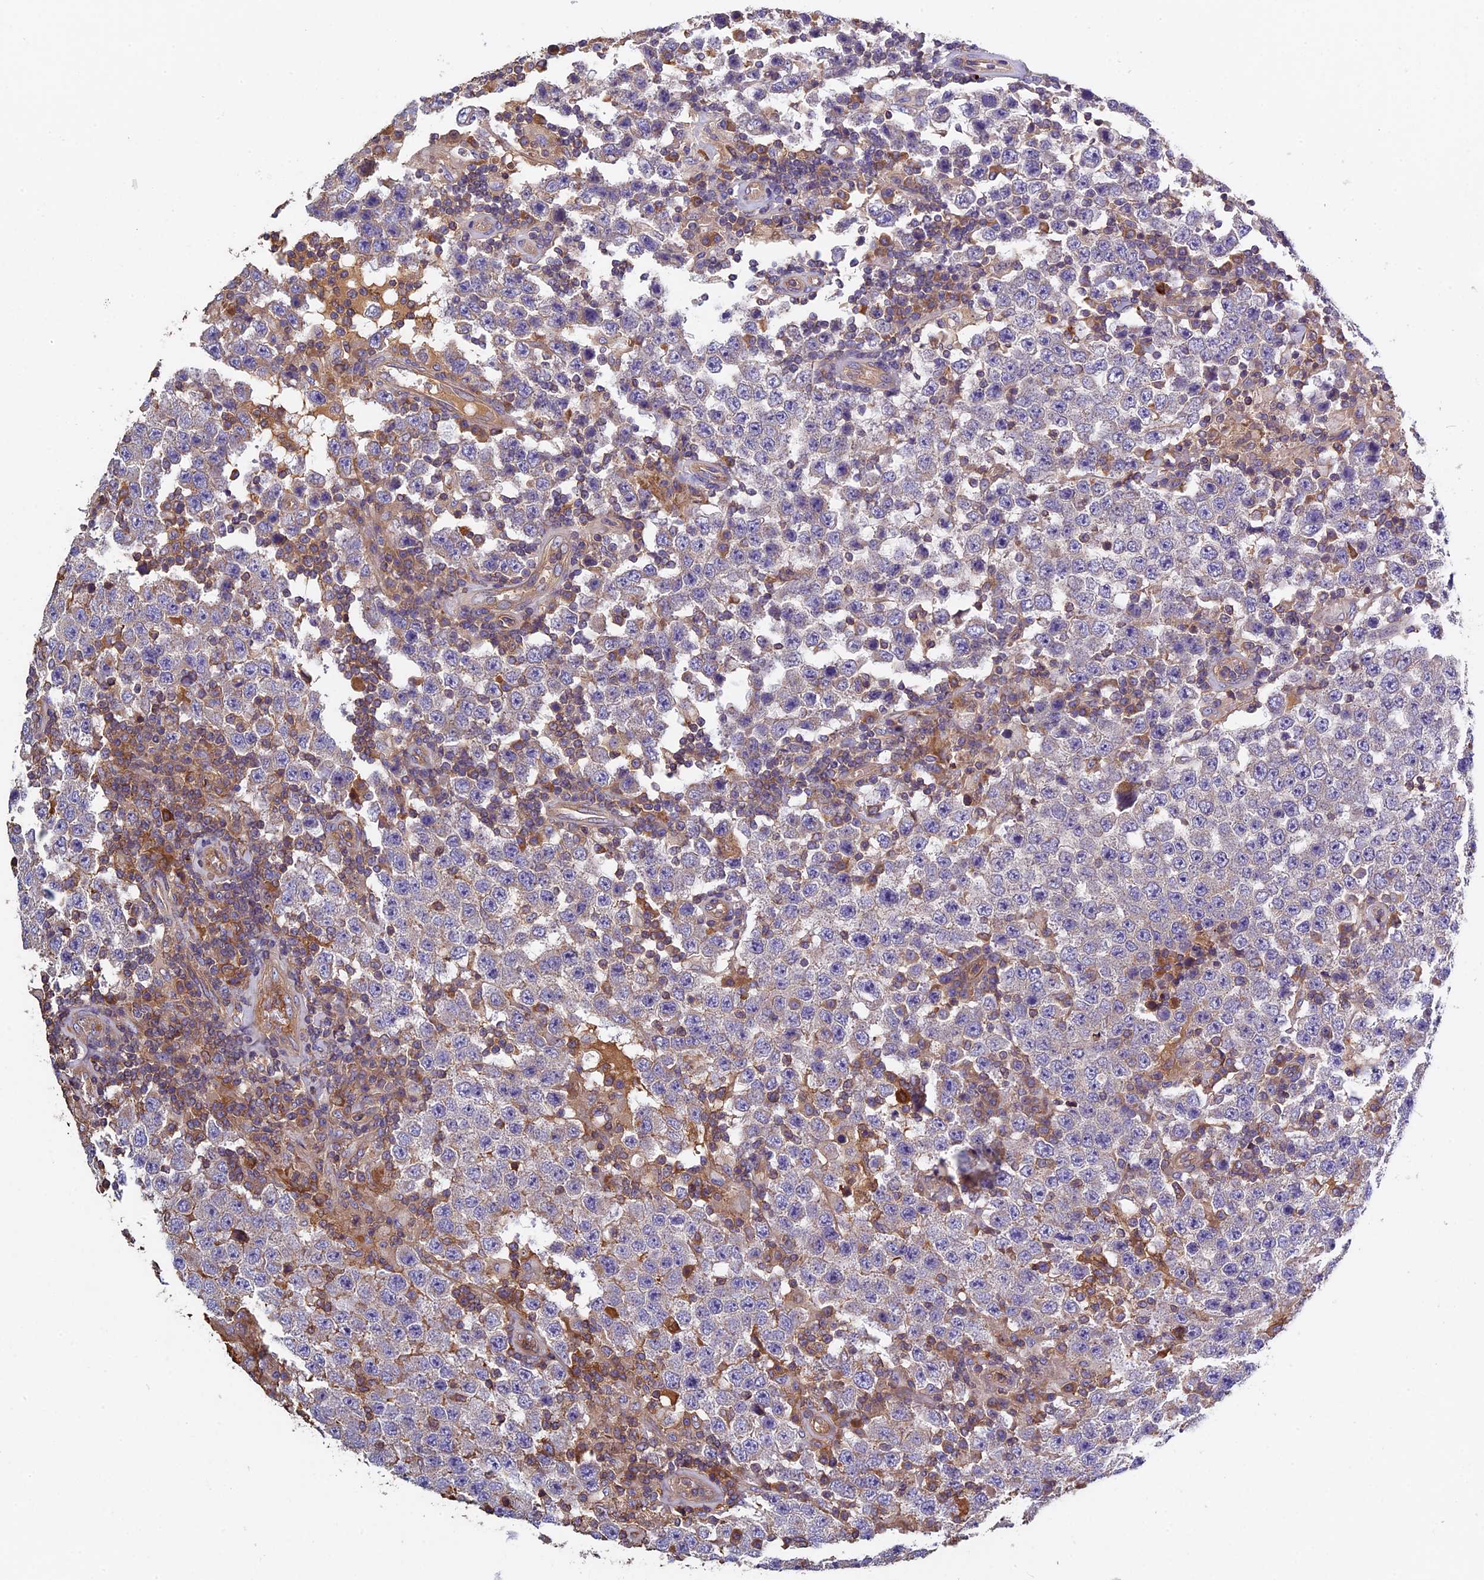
{"staining": {"intensity": "weak", "quantity": "<25%", "location": "cytoplasmic/membranous"}, "tissue": "testis cancer", "cell_type": "Tumor cells", "image_type": "cancer", "snomed": [{"axis": "morphology", "description": "Normal tissue, NOS"}, {"axis": "morphology", "description": "Urothelial carcinoma, High grade"}, {"axis": "morphology", "description": "Seminoma, NOS"}, {"axis": "morphology", "description": "Carcinoma, Embryonal, NOS"}, {"axis": "topography", "description": "Urinary bladder"}, {"axis": "topography", "description": "Testis"}], "caption": "The histopathology image demonstrates no staining of tumor cells in testis cancer.", "gene": "CCDC153", "patient": {"sex": "male", "age": 41}}